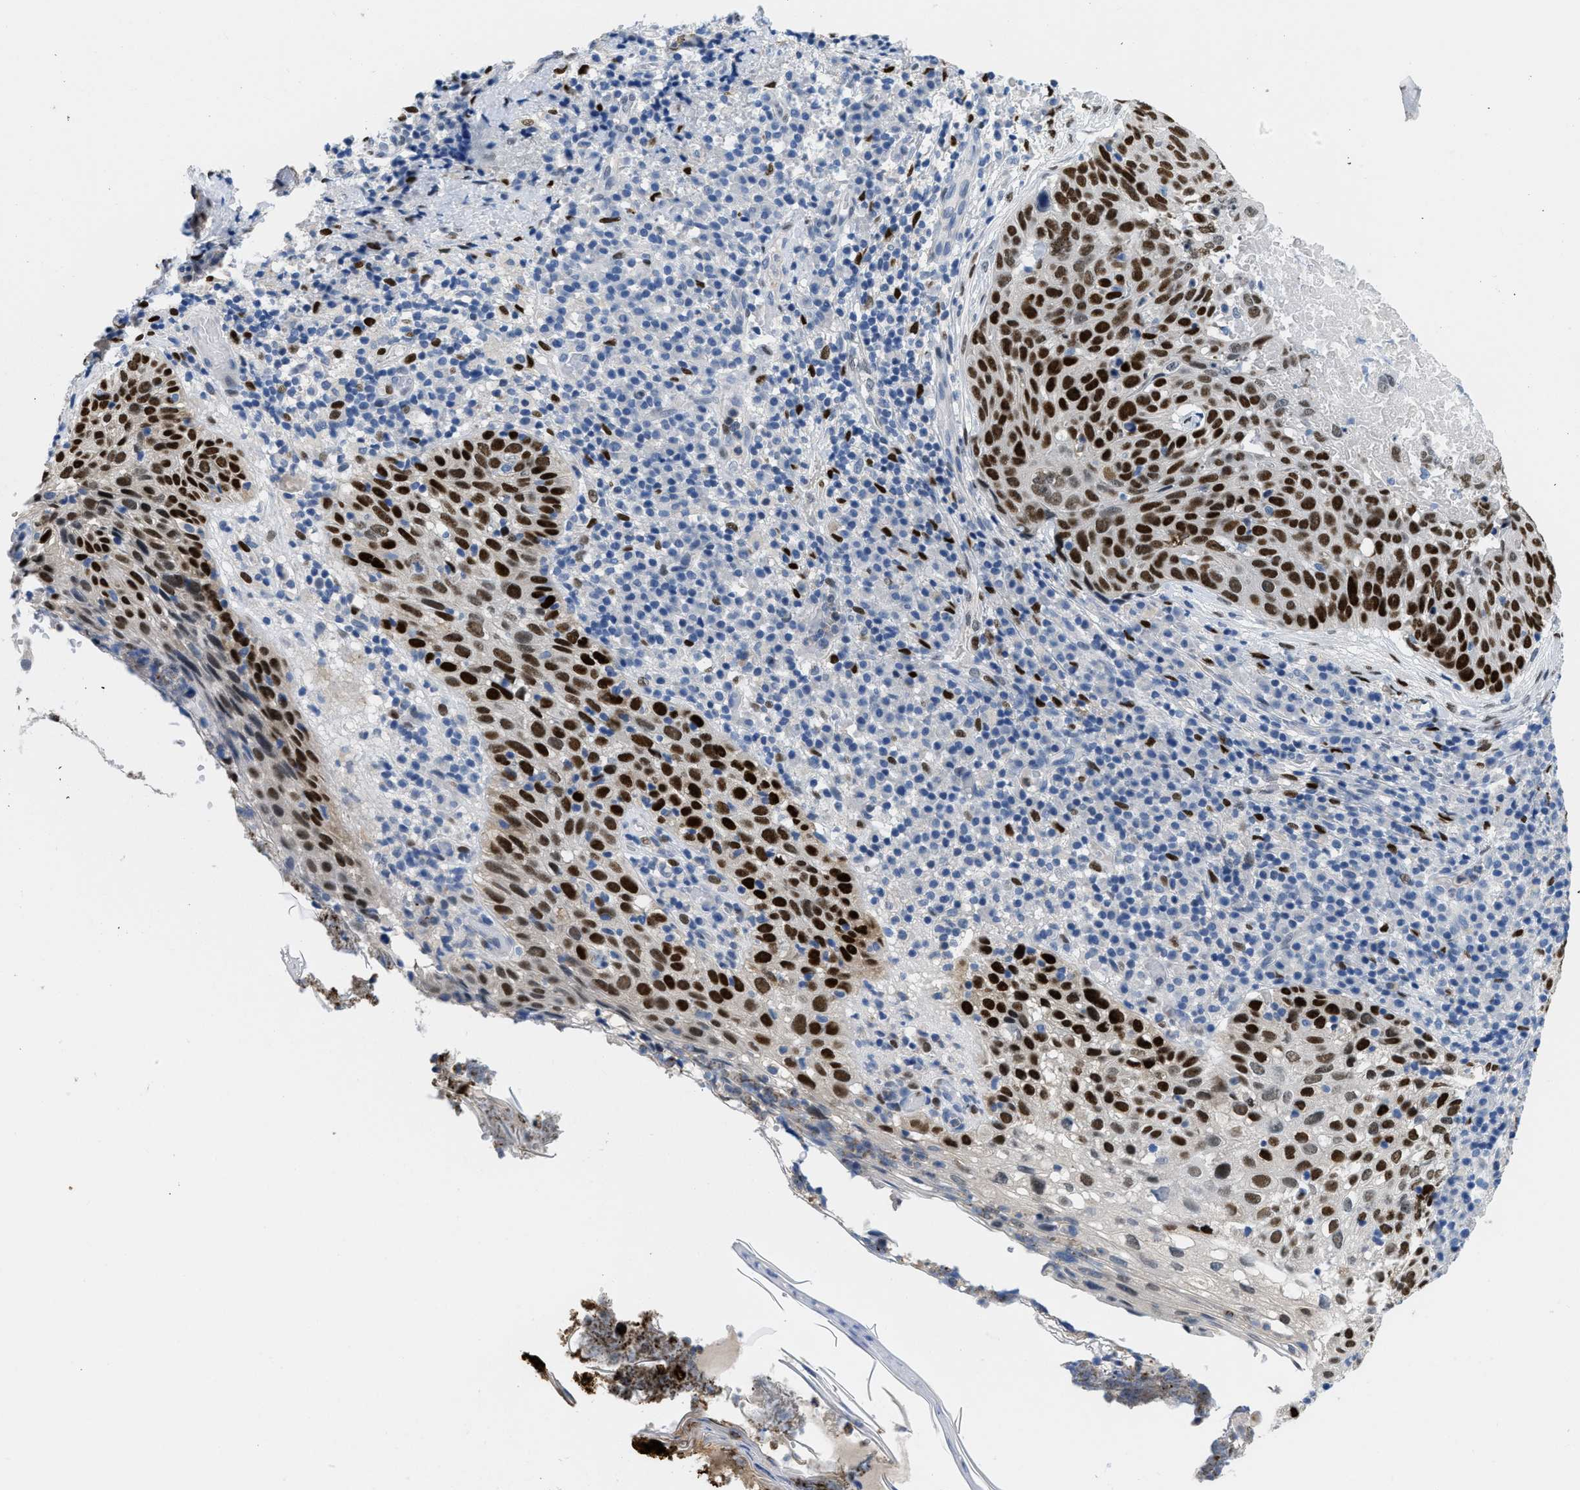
{"staining": {"intensity": "strong", "quantity": ">75%", "location": "nuclear"}, "tissue": "skin cancer", "cell_type": "Tumor cells", "image_type": "cancer", "snomed": [{"axis": "morphology", "description": "Squamous cell carcinoma in situ, NOS"}, {"axis": "morphology", "description": "Squamous cell carcinoma, NOS"}, {"axis": "topography", "description": "Skin"}], "caption": "There is high levels of strong nuclear expression in tumor cells of skin cancer (squamous cell carcinoma), as demonstrated by immunohistochemical staining (brown color).", "gene": "NFIX", "patient": {"sex": "male", "age": 93}}